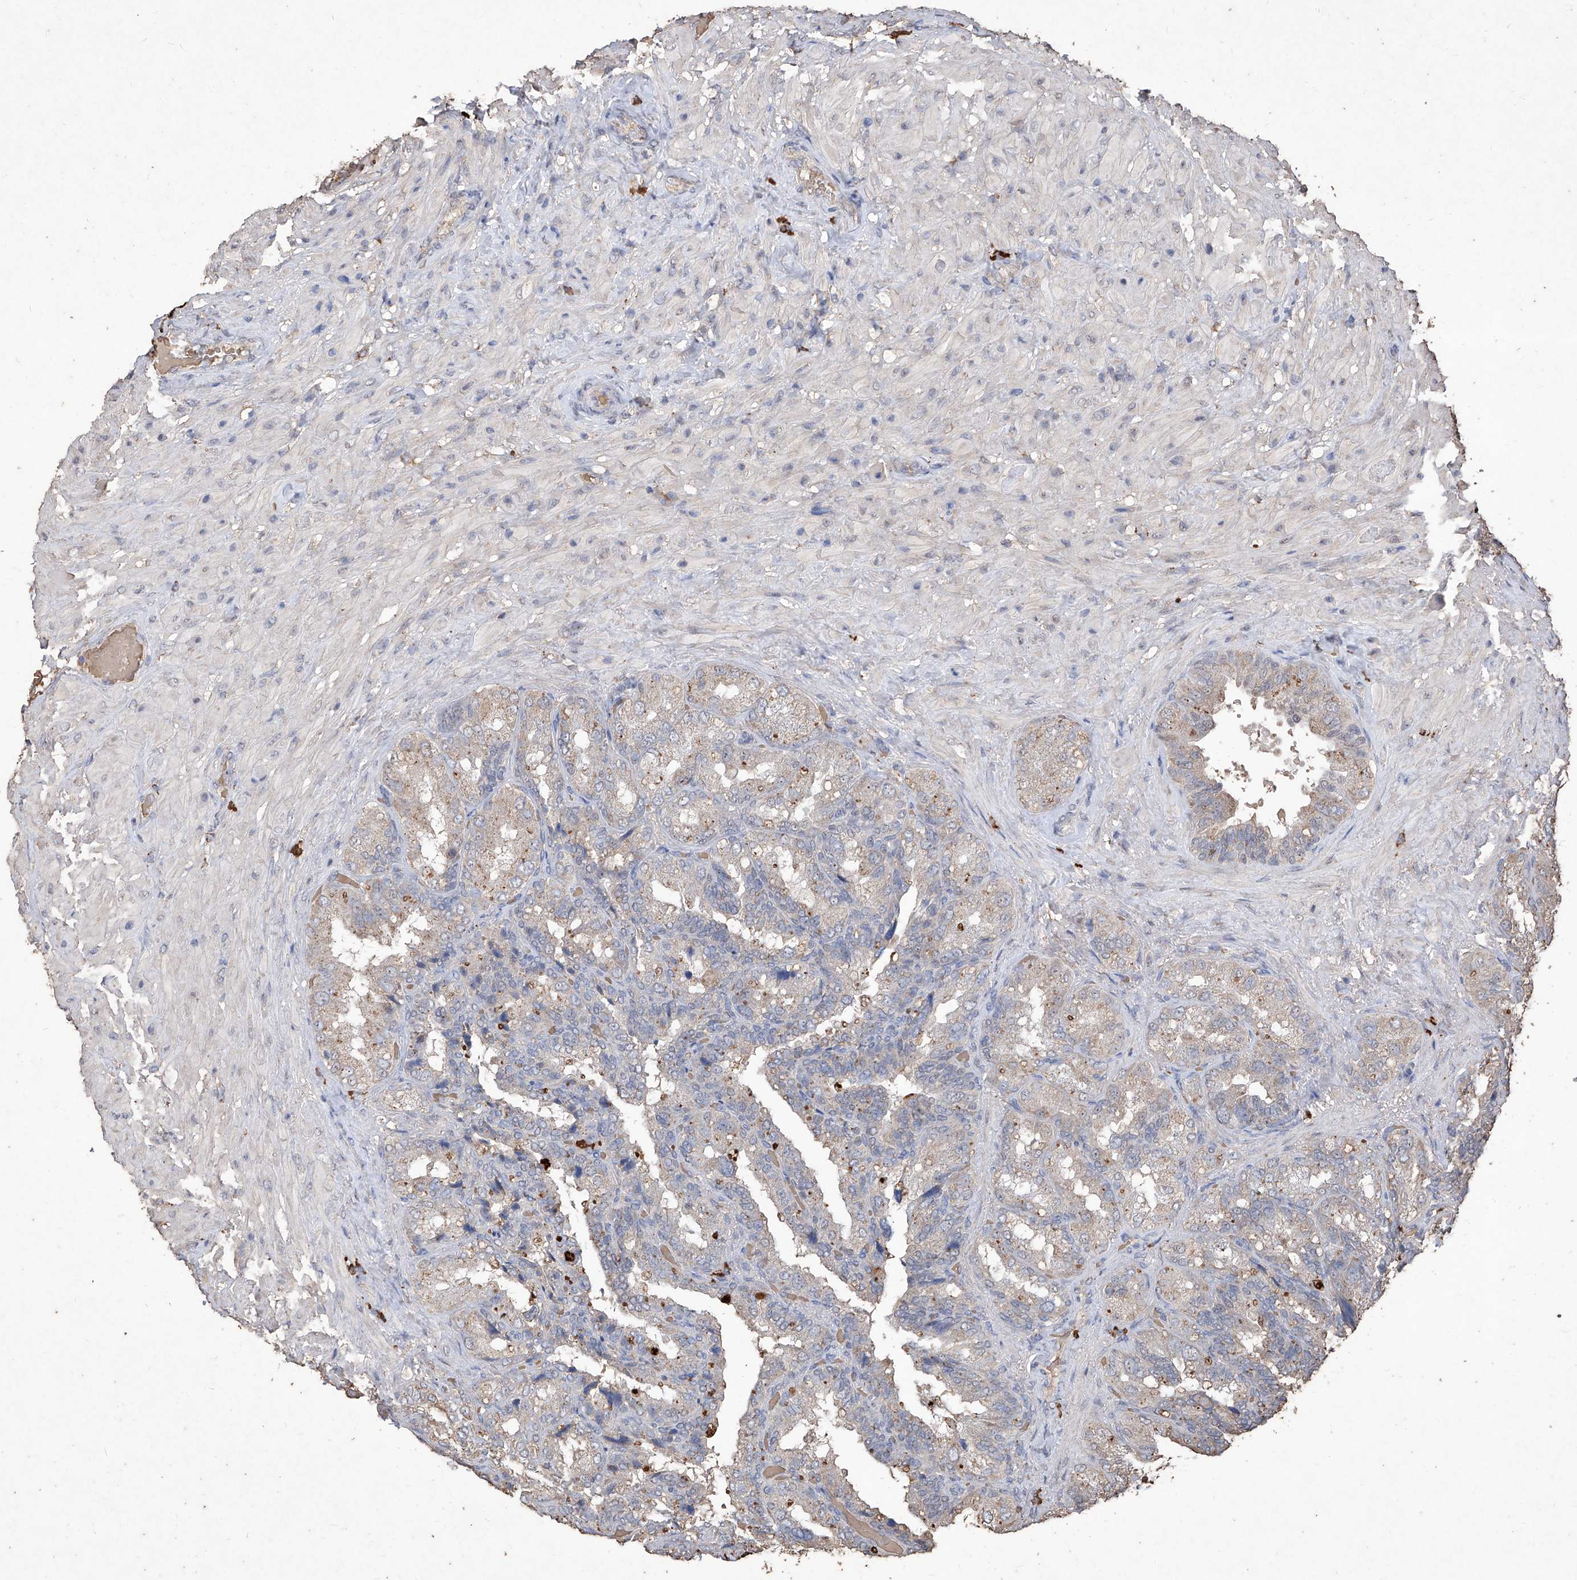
{"staining": {"intensity": "weak", "quantity": "<25%", "location": "cytoplasmic/membranous"}, "tissue": "seminal vesicle", "cell_type": "Glandular cells", "image_type": "normal", "snomed": [{"axis": "morphology", "description": "Normal tissue, NOS"}, {"axis": "topography", "description": "Seminal veicle"}, {"axis": "topography", "description": "Peripheral nerve tissue"}], "caption": "Image shows no protein positivity in glandular cells of normal seminal vesicle. (Stains: DAB immunohistochemistry (IHC) with hematoxylin counter stain, Microscopy: brightfield microscopy at high magnification).", "gene": "EML1", "patient": {"sex": "male", "age": 63}}